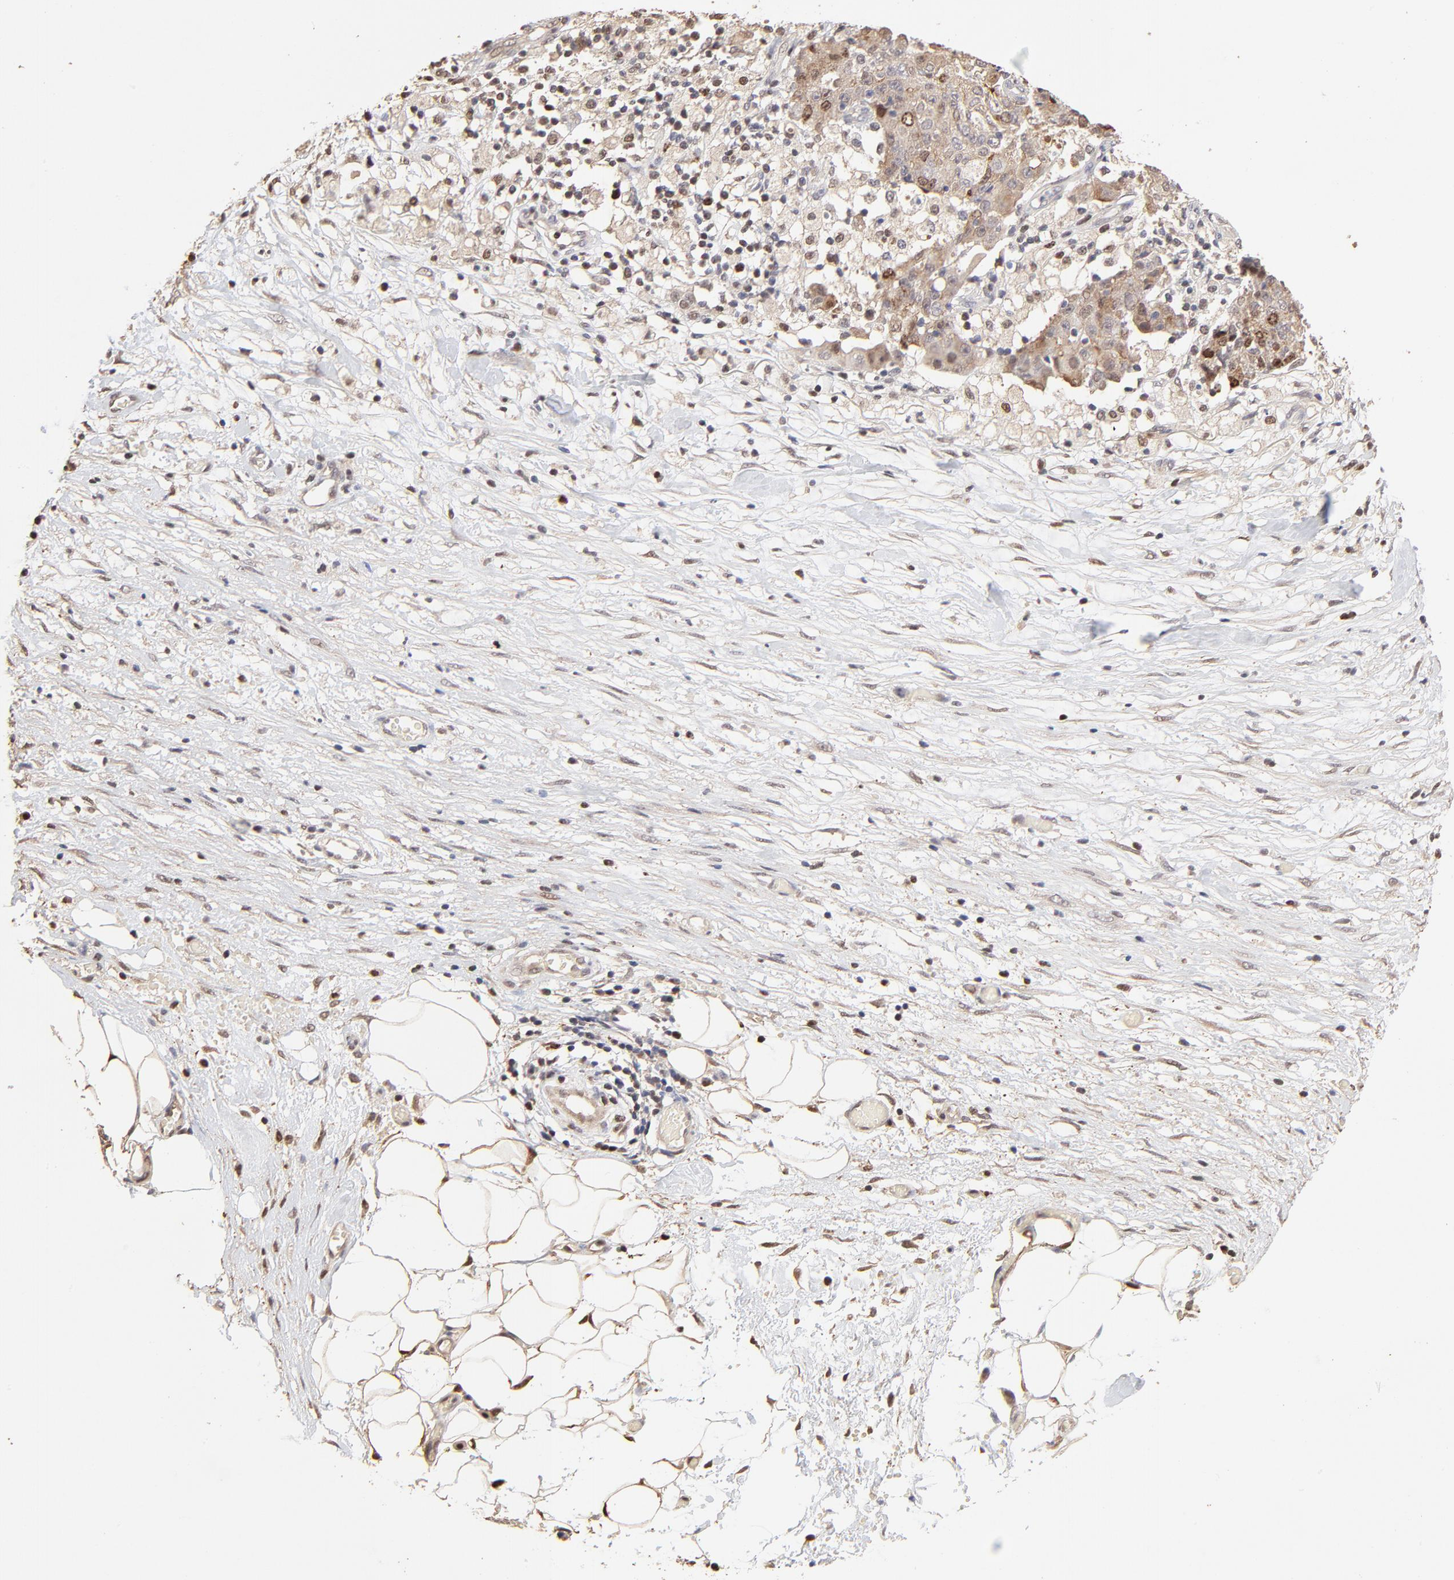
{"staining": {"intensity": "weak", "quantity": "<25%", "location": "cytoplasmic/membranous,nuclear"}, "tissue": "ovarian cancer", "cell_type": "Tumor cells", "image_type": "cancer", "snomed": [{"axis": "morphology", "description": "Carcinoma, endometroid"}, {"axis": "topography", "description": "Ovary"}], "caption": "High power microscopy photomicrograph of an immunohistochemistry micrograph of ovarian endometroid carcinoma, revealing no significant positivity in tumor cells.", "gene": "BIRC5", "patient": {"sex": "female", "age": 42}}